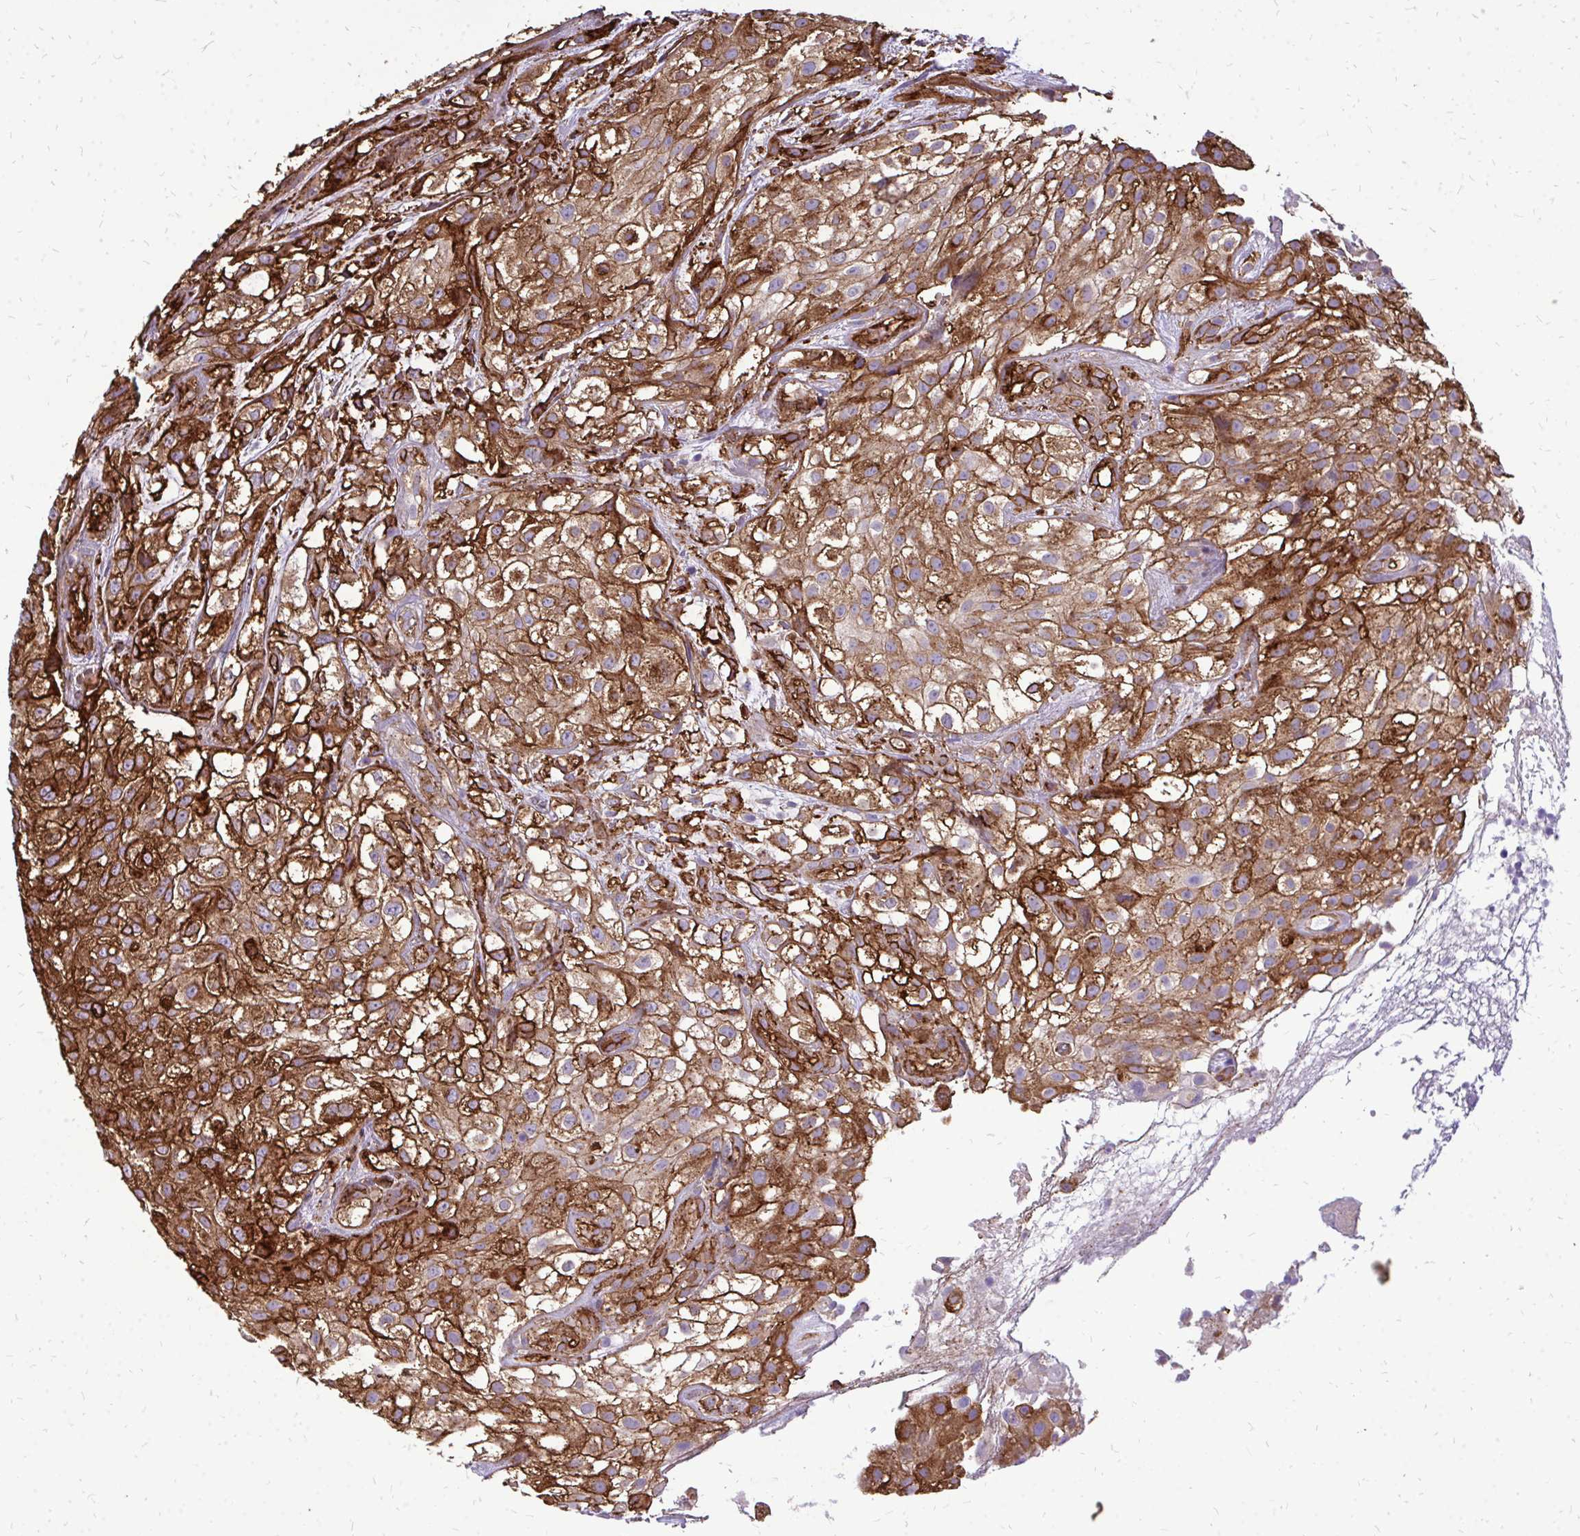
{"staining": {"intensity": "strong", "quantity": ">75%", "location": "cytoplasmic/membranous"}, "tissue": "urothelial cancer", "cell_type": "Tumor cells", "image_type": "cancer", "snomed": [{"axis": "morphology", "description": "Urothelial carcinoma, High grade"}, {"axis": "topography", "description": "Urinary bladder"}], "caption": "IHC (DAB (3,3'-diaminobenzidine)) staining of high-grade urothelial carcinoma reveals strong cytoplasmic/membranous protein positivity in approximately >75% of tumor cells. (Stains: DAB in brown, nuclei in blue, Microscopy: brightfield microscopy at high magnification).", "gene": "MARCKSL1", "patient": {"sex": "male", "age": 56}}